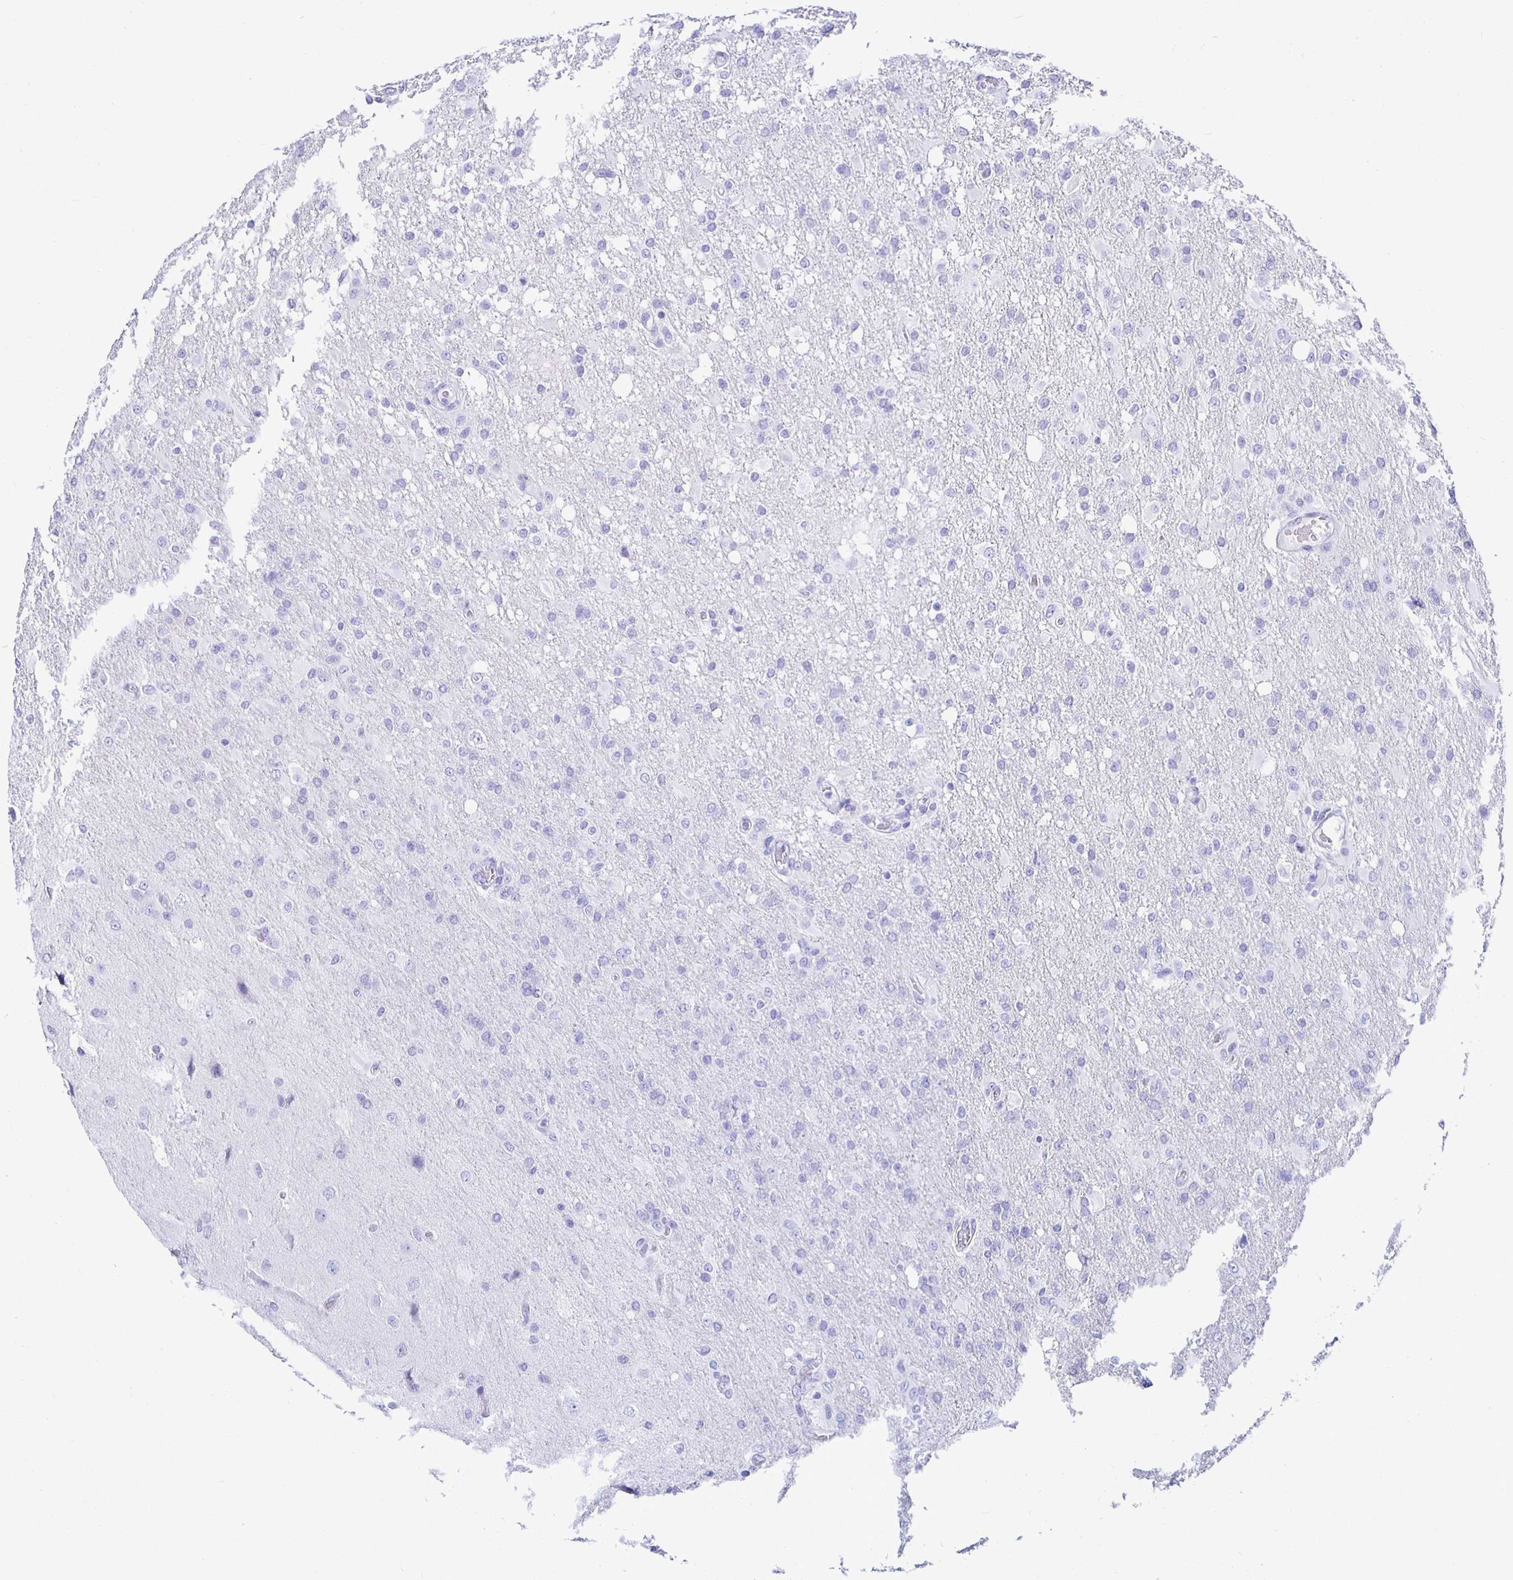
{"staining": {"intensity": "negative", "quantity": "none", "location": "none"}, "tissue": "glioma", "cell_type": "Tumor cells", "image_type": "cancer", "snomed": [{"axis": "morphology", "description": "Glioma, malignant, High grade"}, {"axis": "topography", "description": "Brain"}], "caption": "An immunohistochemistry (IHC) micrograph of malignant high-grade glioma is shown. There is no staining in tumor cells of malignant high-grade glioma.", "gene": "UMOD", "patient": {"sex": "male", "age": 53}}